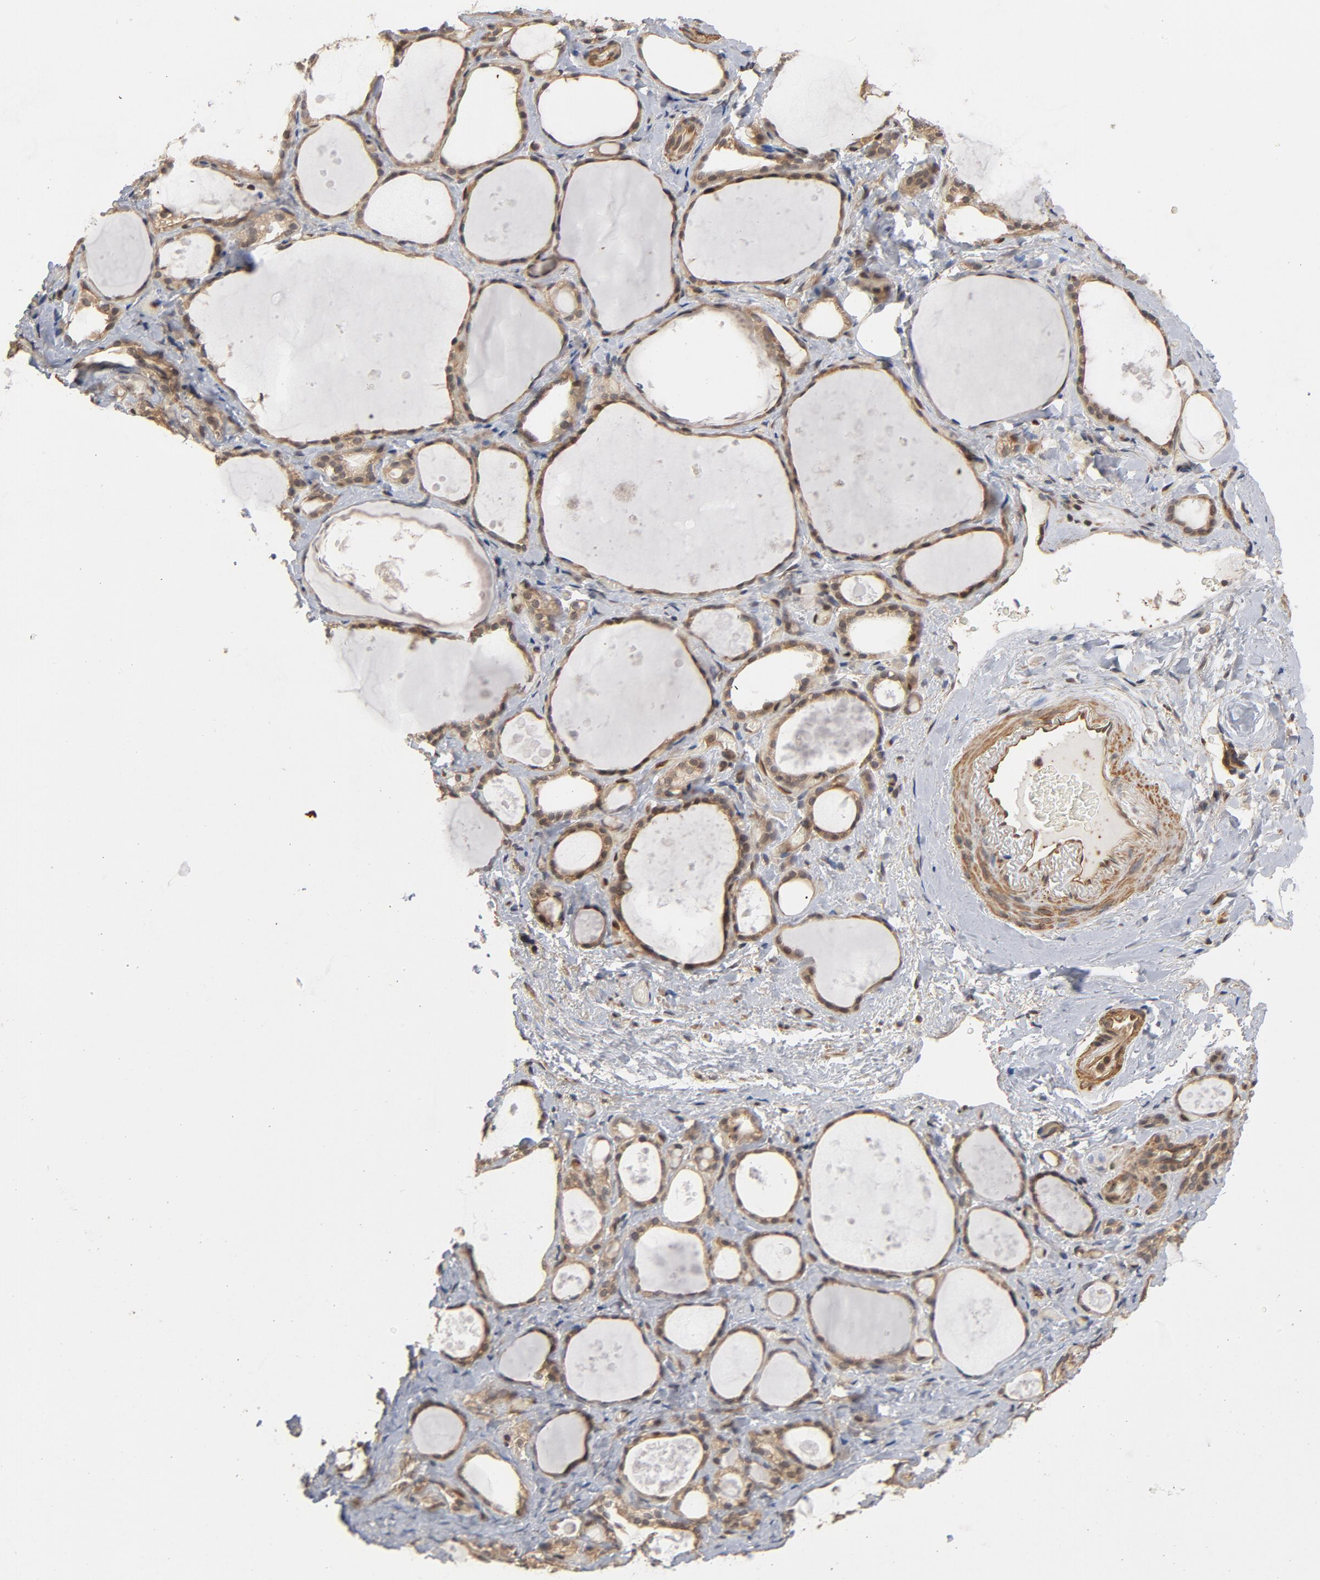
{"staining": {"intensity": "moderate", "quantity": ">75%", "location": "cytoplasmic/membranous"}, "tissue": "thyroid gland", "cell_type": "Glandular cells", "image_type": "normal", "snomed": [{"axis": "morphology", "description": "Normal tissue, NOS"}, {"axis": "topography", "description": "Thyroid gland"}], "caption": "Brown immunohistochemical staining in benign human thyroid gland shows moderate cytoplasmic/membranous staining in about >75% of glandular cells. The staining was performed using DAB (3,3'-diaminobenzidine) to visualize the protein expression in brown, while the nuclei were stained in blue with hematoxylin (Magnification: 20x).", "gene": "CDC37", "patient": {"sex": "female", "age": 75}}